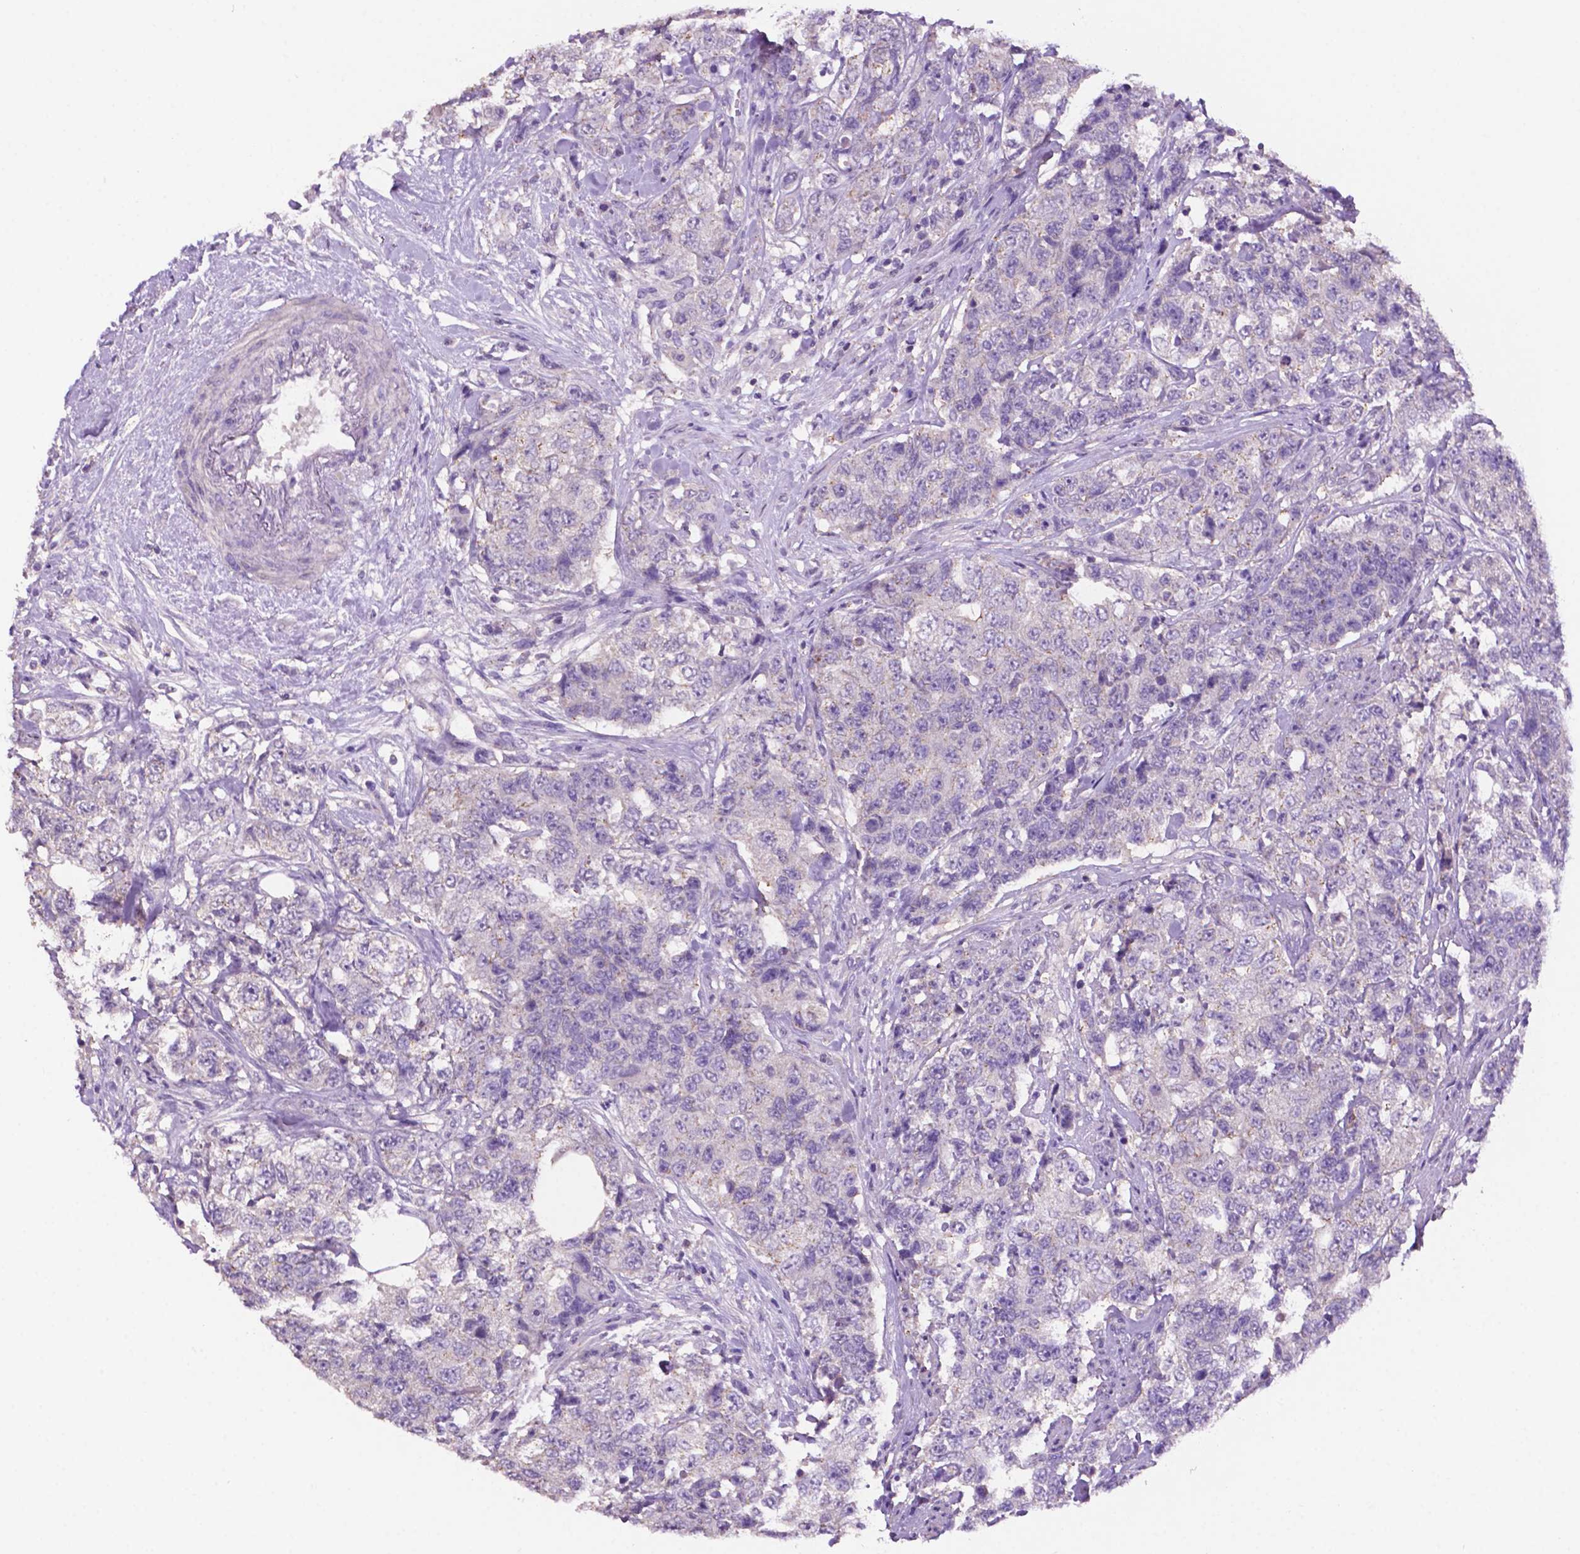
{"staining": {"intensity": "negative", "quantity": "none", "location": "none"}, "tissue": "urothelial cancer", "cell_type": "Tumor cells", "image_type": "cancer", "snomed": [{"axis": "morphology", "description": "Urothelial carcinoma, High grade"}, {"axis": "topography", "description": "Urinary bladder"}], "caption": "Immunohistochemistry (IHC) image of human urothelial cancer stained for a protein (brown), which exhibits no expression in tumor cells.", "gene": "PRPS2", "patient": {"sex": "female", "age": 78}}